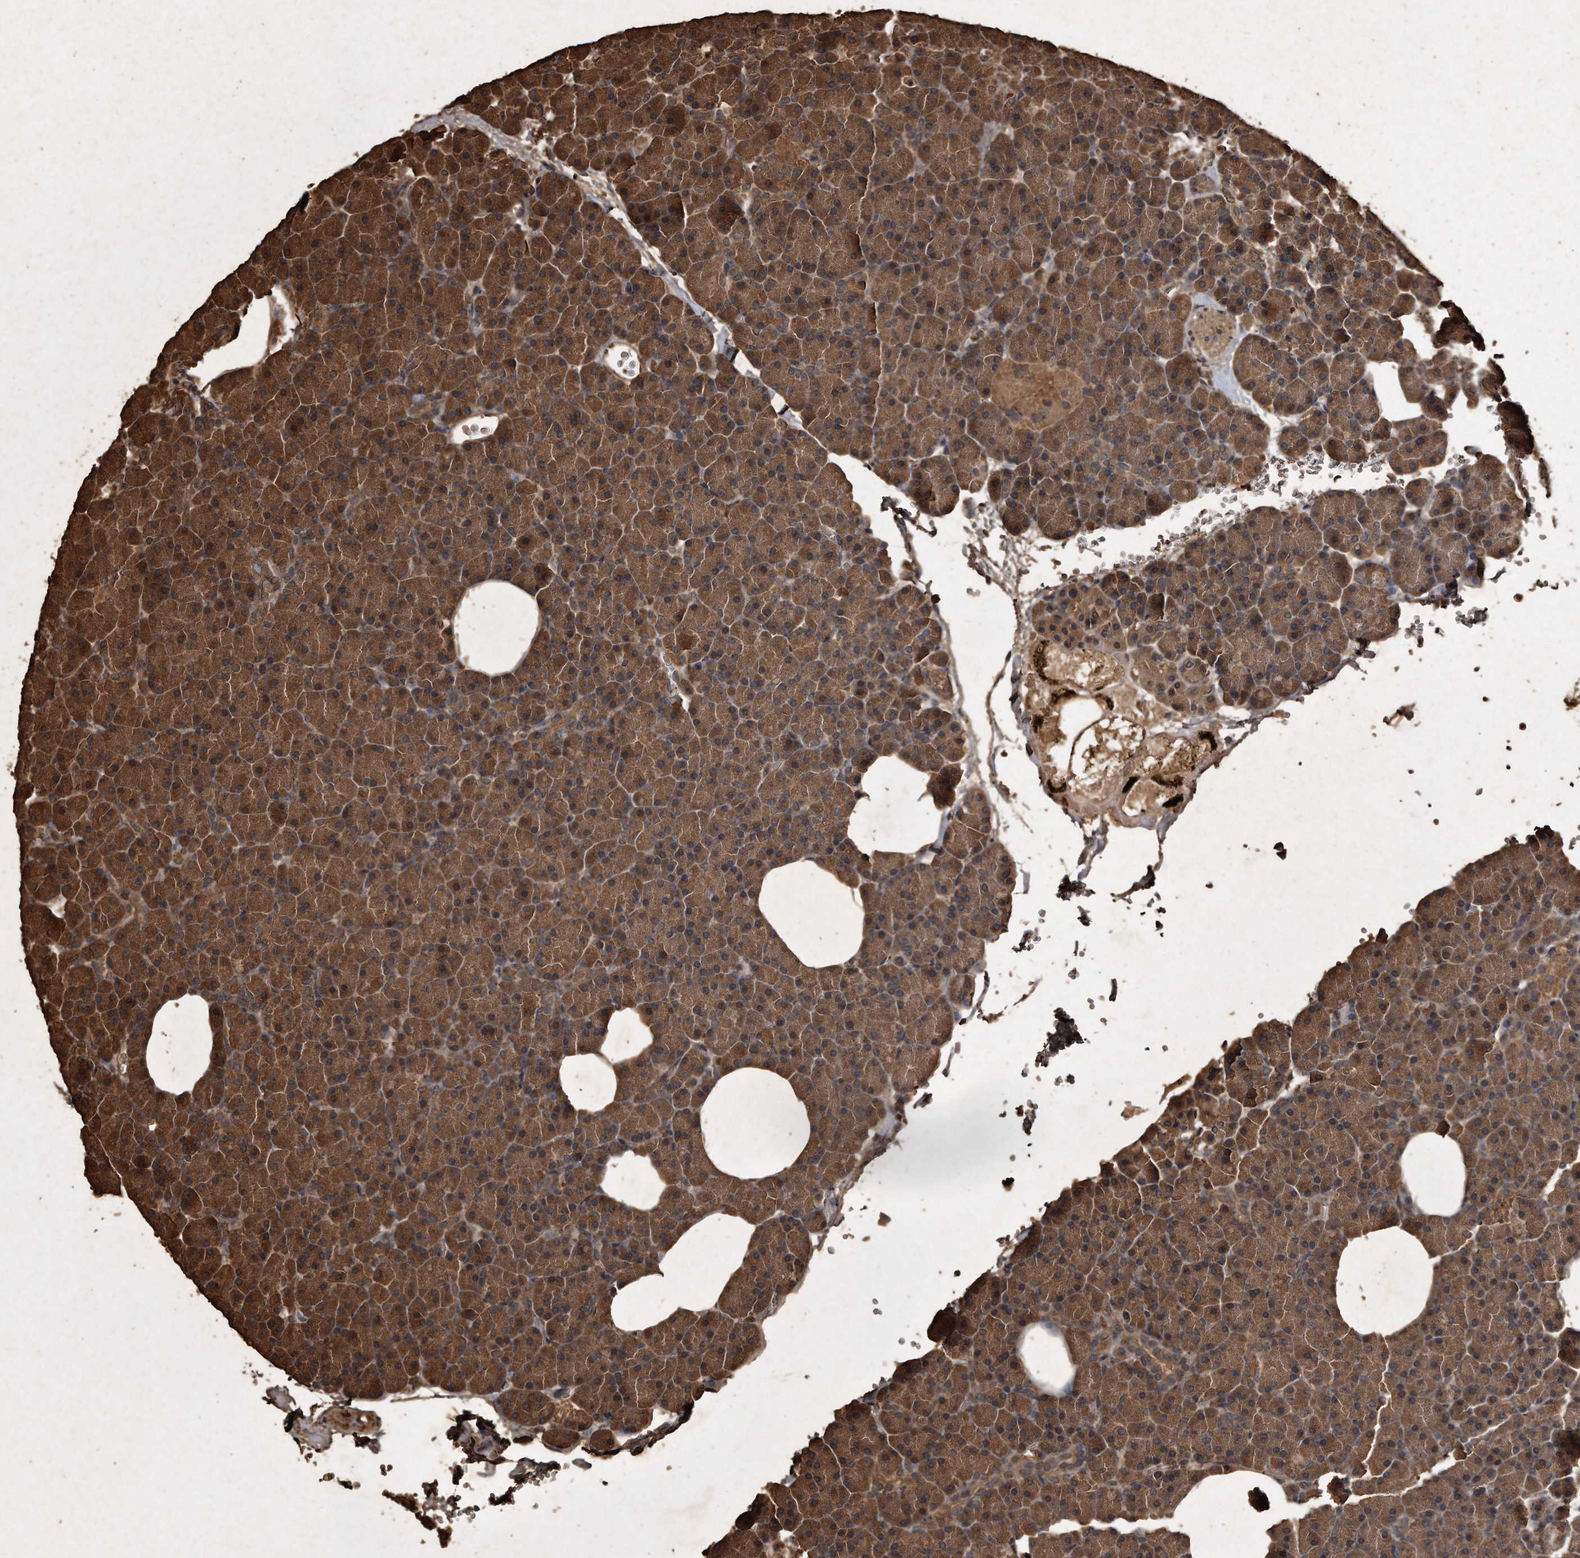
{"staining": {"intensity": "moderate", "quantity": ">75%", "location": "cytoplasmic/membranous"}, "tissue": "pancreas", "cell_type": "Exocrine glandular cells", "image_type": "normal", "snomed": [{"axis": "morphology", "description": "Normal tissue, NOS"}, {"axis": "morphology", "description": "Carcinoid, malignant, NOS"}, {"axis": "topography", "description": "Pancreas"}], "caption": "IHC photomicrograph of benign pancreas: pancreas stained using IHC exhibits medium levels of moderate protein expression localized specifically in the cytoplasmic/membranous of exocrine glandular cells, appearing as a cytoplasmic/membranous brown color.", "gene": "CFLAR", "patient": {"sex": "female", "age": 35}}